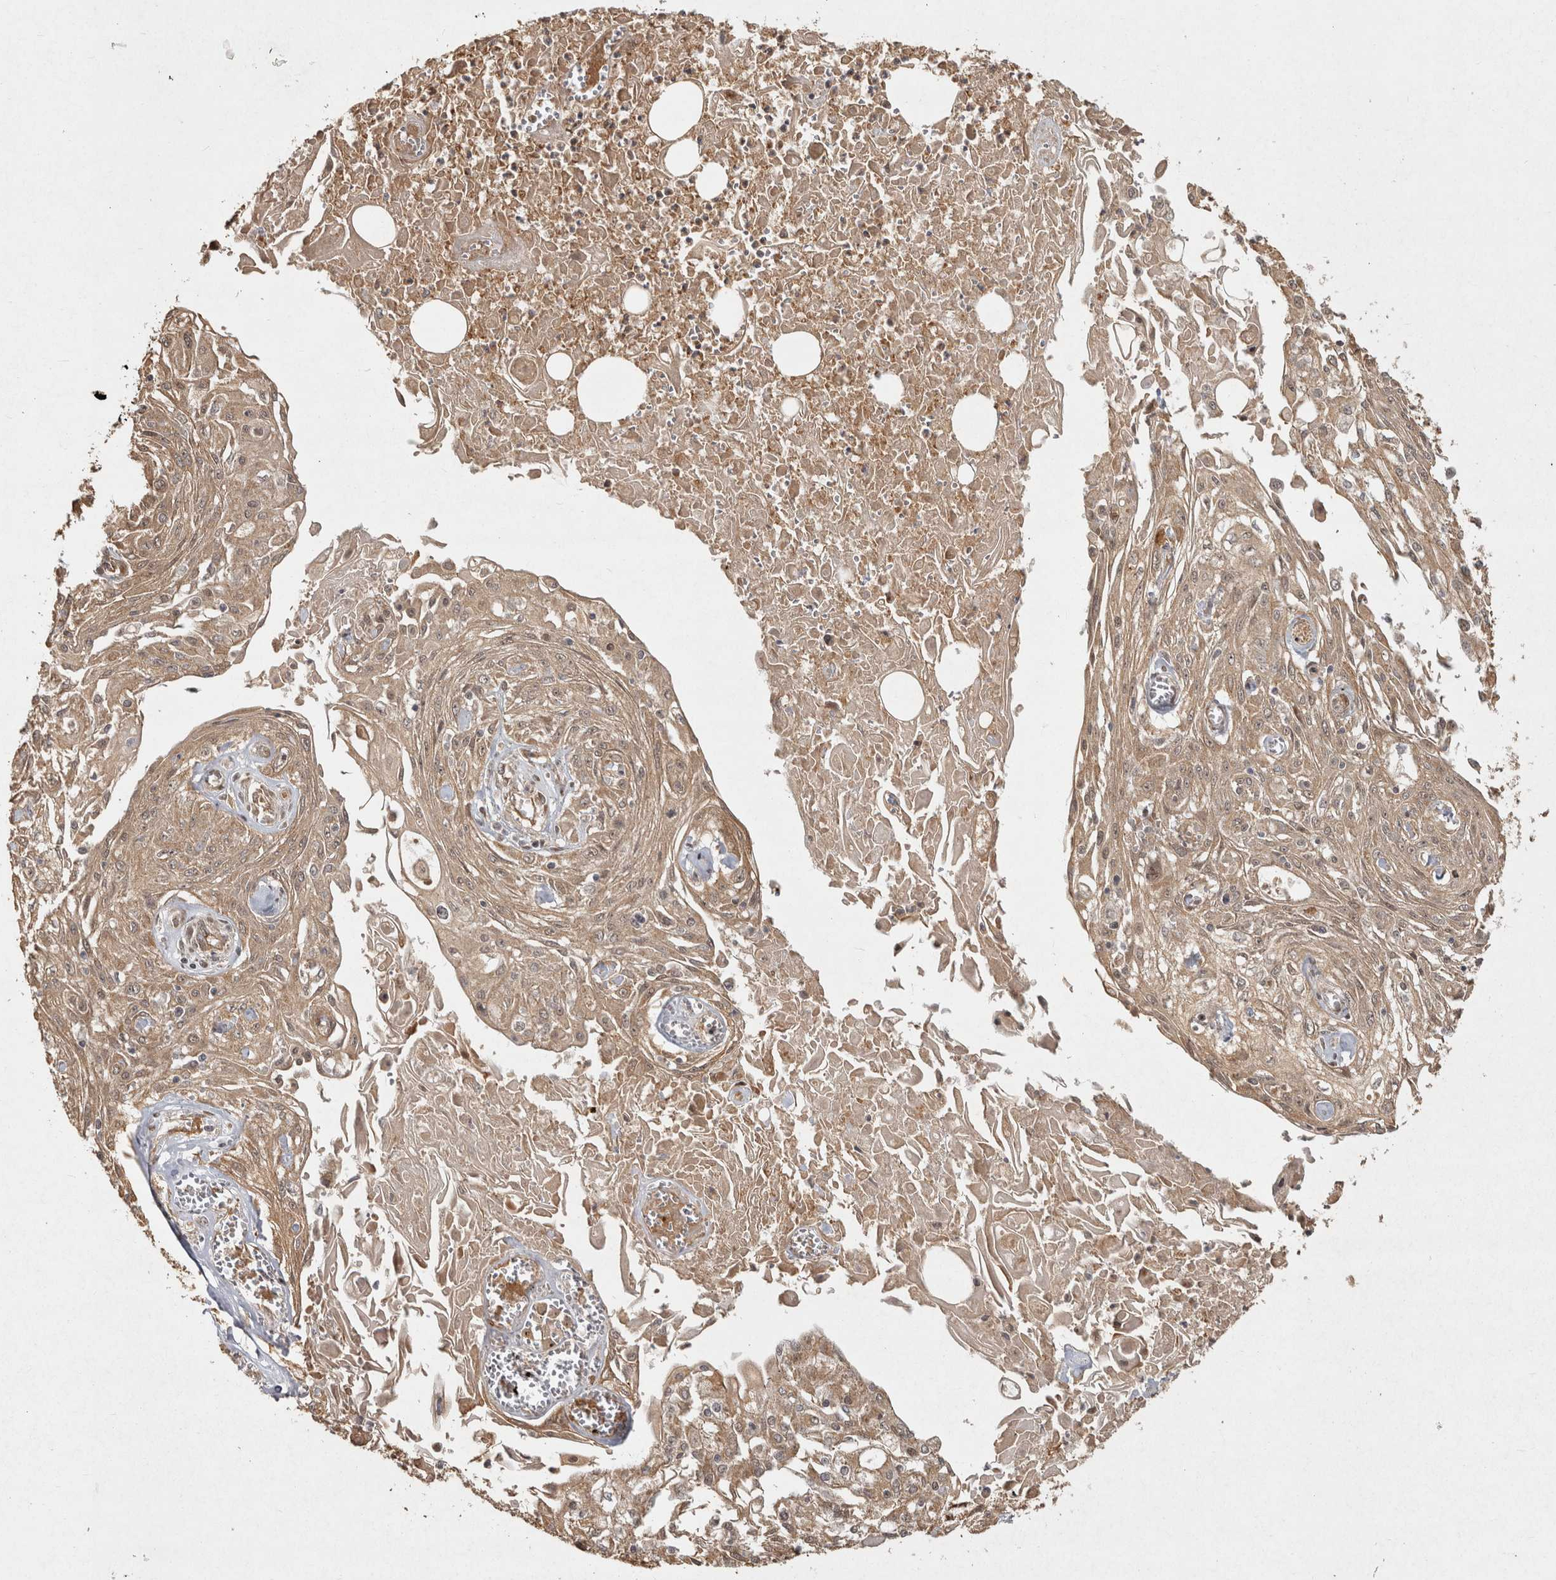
{"staining": {"intensity": "weak", "quantity": ">75%", "location": "cytoplasmic/membranous"}, "tissue": "skin cancer", "cell_type": "Tumor cells", "image_type": "cancer", "snomed": [{"axis": "morphology", "description": "Squamous cell carcinoma, NOS"}, {"axis": "morphology", "description": "Squamous cell carcinoma, metastatic, NOS"}, {"axis": "topography", "description": "Skin"}, {"axis": "topography", "description": "Lymph node"}], "caption": "Immunohistochemical staining of skin cancer reveals low levels of weak cytoplasmic/membranous staining in about >75% of tumor cells. (brown staining indicates protein expression, while blue staining denotes nuclei).", "gene": "CAMSAP2", "patient": {"sex": "male", "age": 75}}